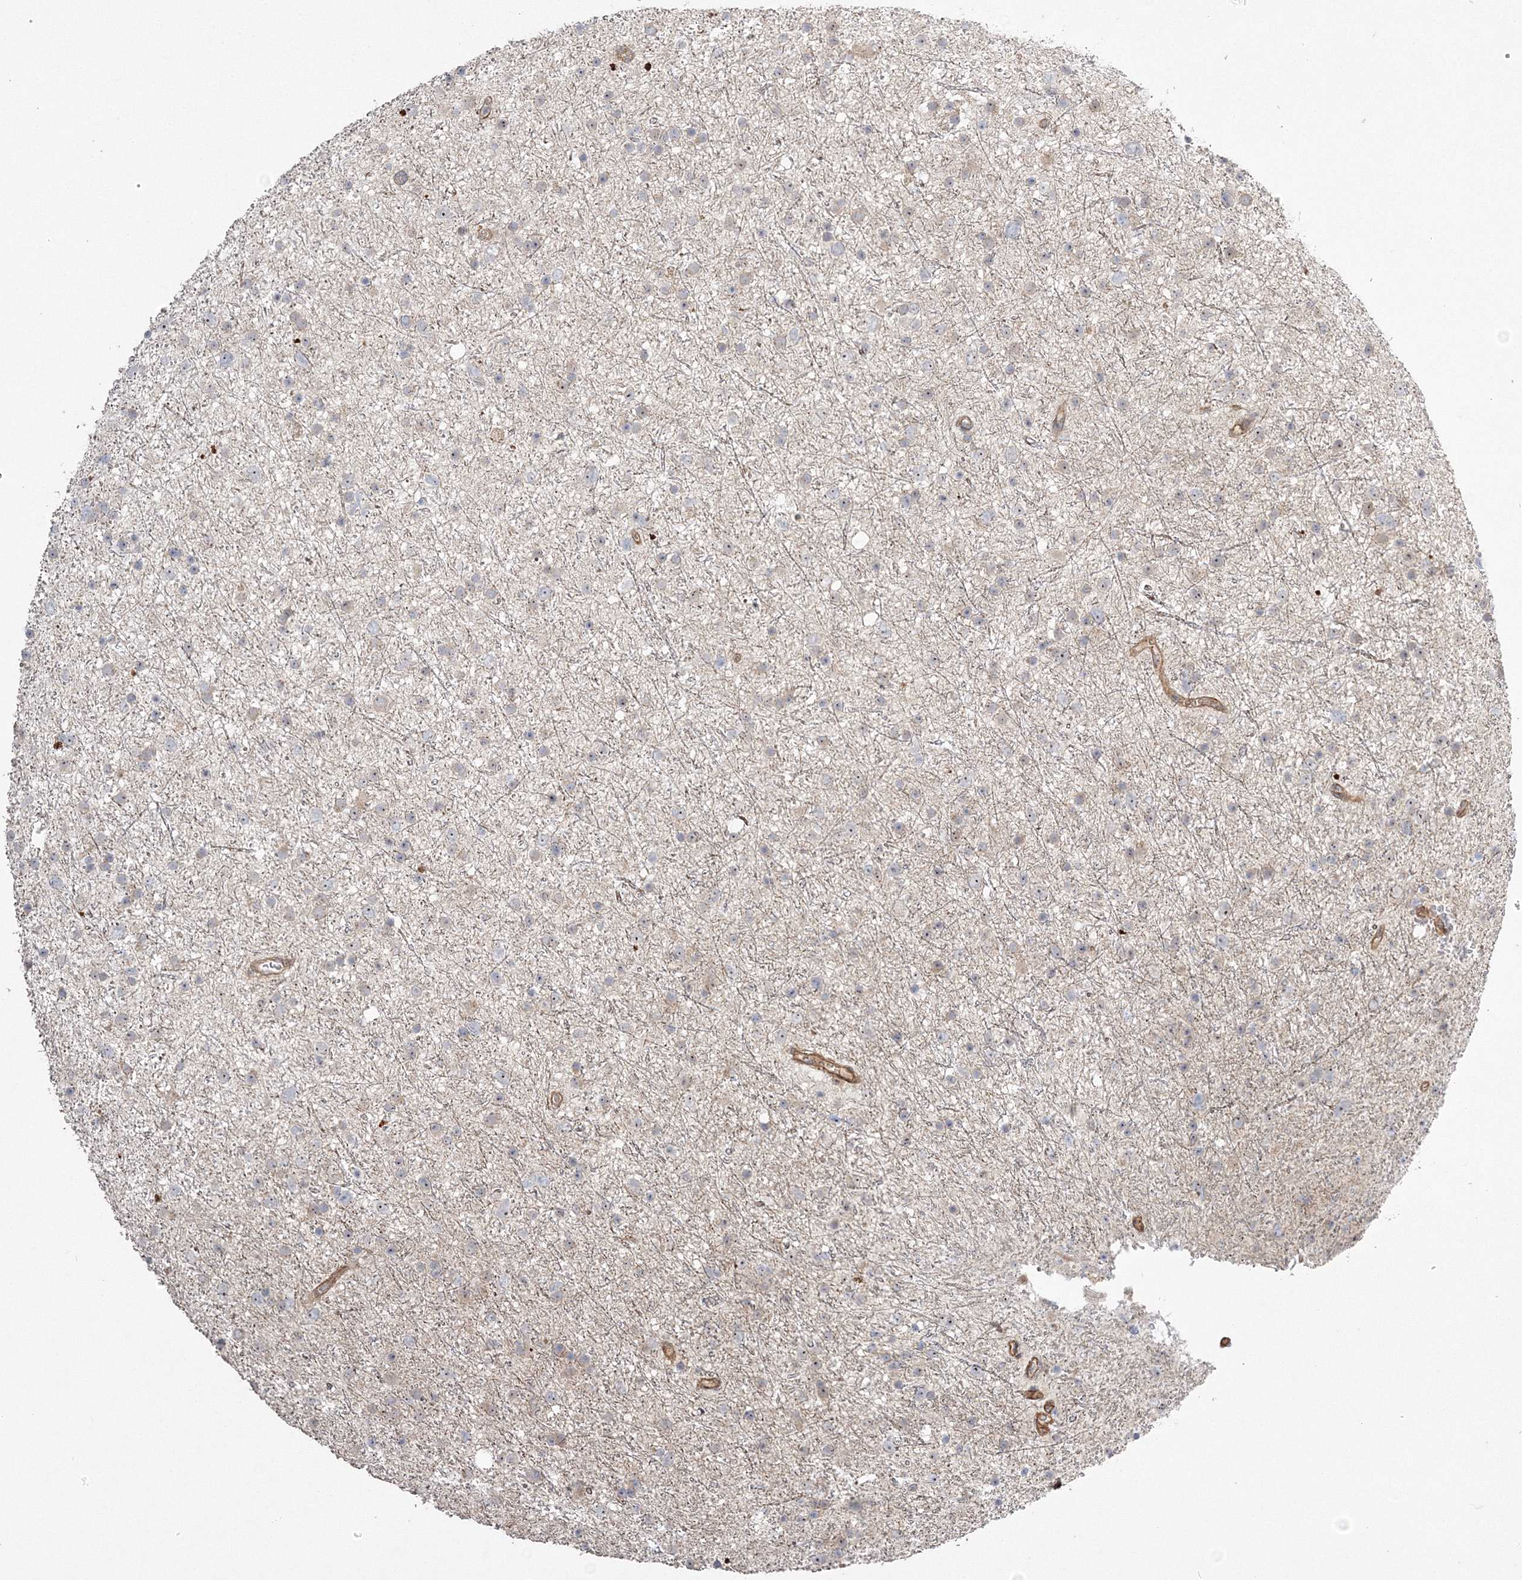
{"staining": {"intensity": "moderate", "quantity": "<25%", "location": "nuclear"}, "tissue": "glioma", "cell_type": "Tumor cells", "image_type": "cancer", "snomed": [{"axis": "morphology", "description": "Glioma, malignant, Low grade"}, {"axis": "topography", "description": "Cerebral cortex"}], "caption": "A micrograph showing moderate nuclear staining in about <25% of tumor cells in malignant glioma (low-grade), as visualized by brown immunohistochemical staining.", "gene": "NPM3", "patient": {"sex": "female", "age": 39}}